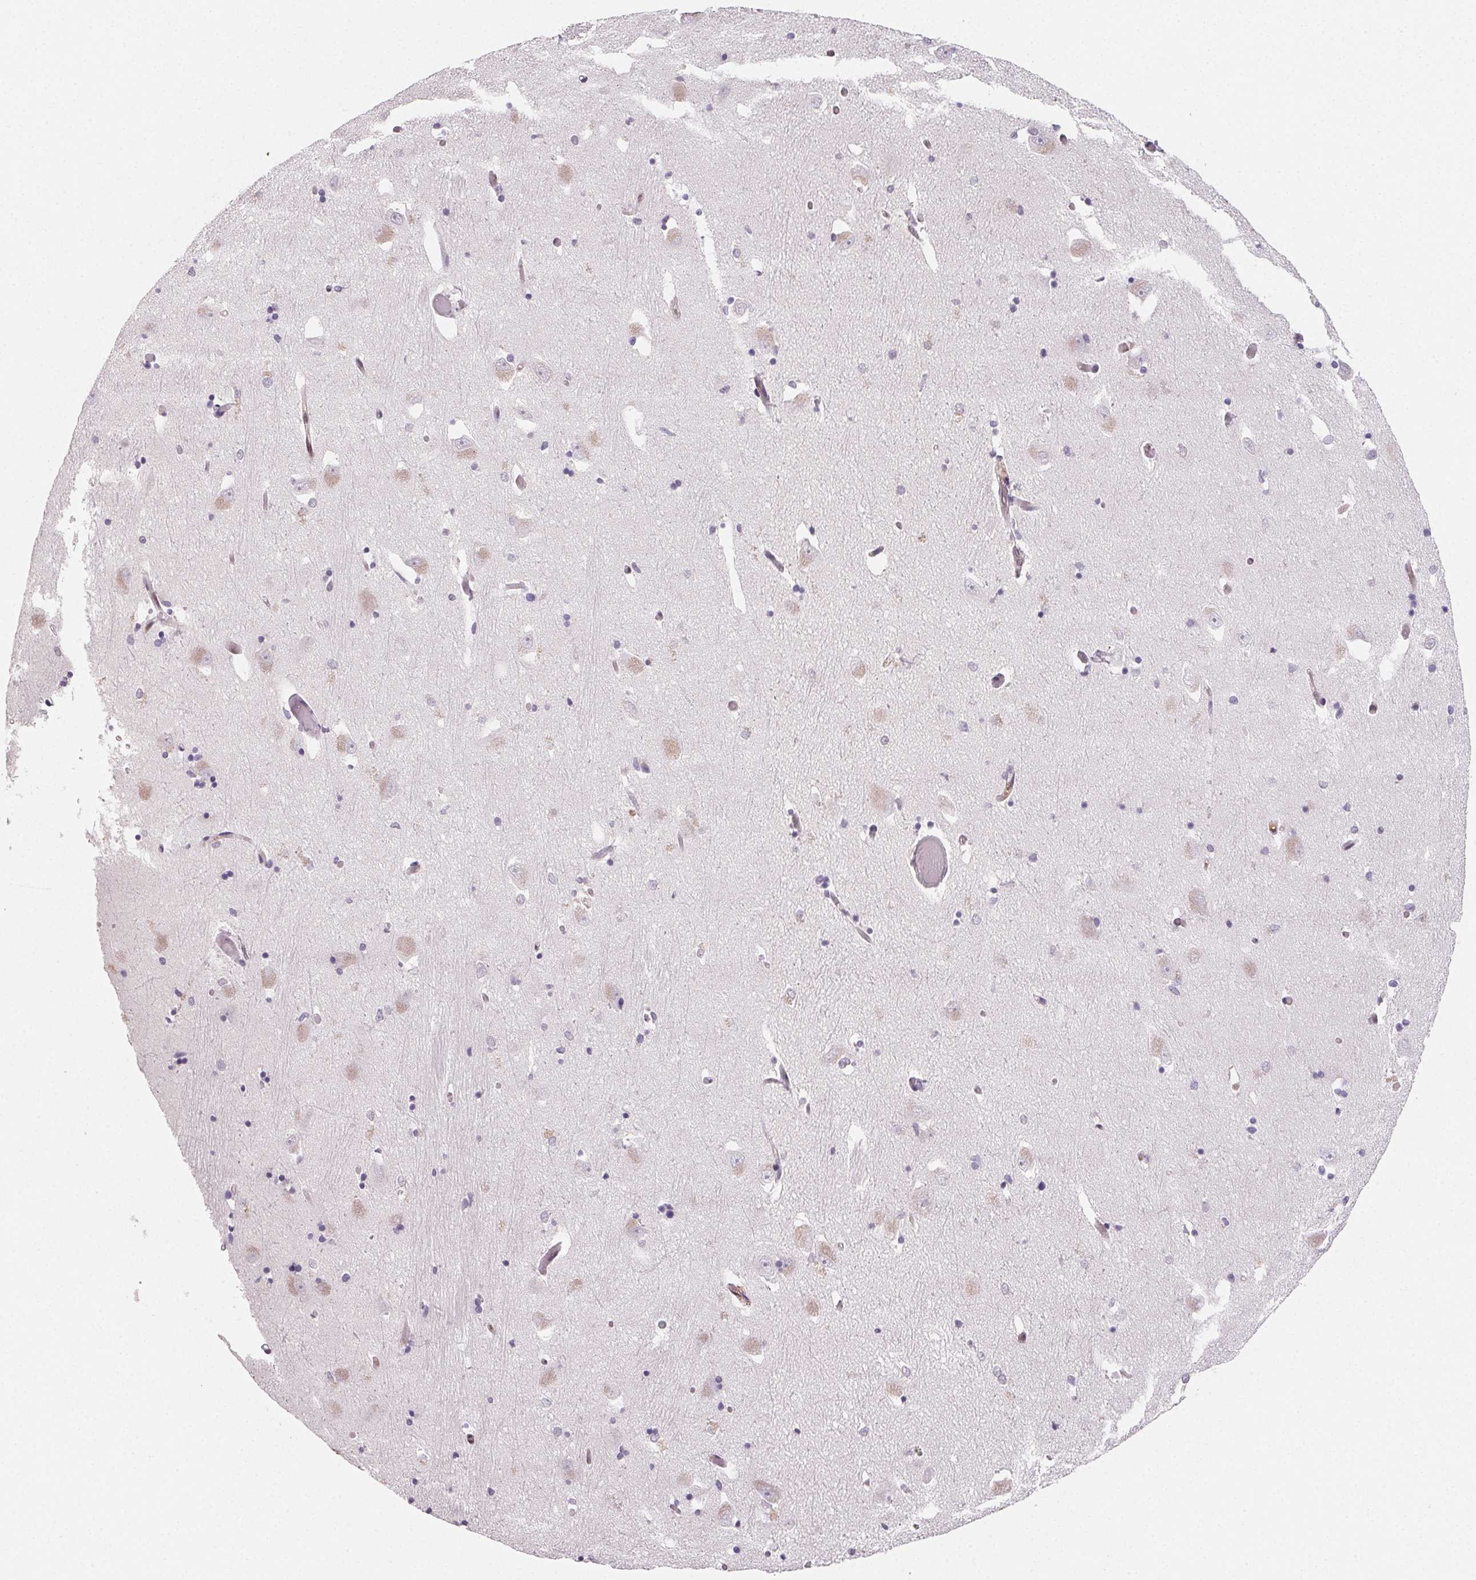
{"staining": {"intensity": "negative", "quantity": "none", "location": "none"}, "tissue": "caudate", "cell_type": "Glial cells", "image_type": "normal", "snomed": [{"axis": "morphology", "description": "Normal tissue, NOS"}, {"axis": "topography", "description": "Lateral ventricle wall"}, {"axis": "topography", "description": "Hippocampus"}], "caption": "Immunohistochemistry image of normal caudate: human caudate stained with DAB exhibits no significant protein staining in glial cells.", "gene": "GBP1", "patient": {"sex": "female", "age": 63}}